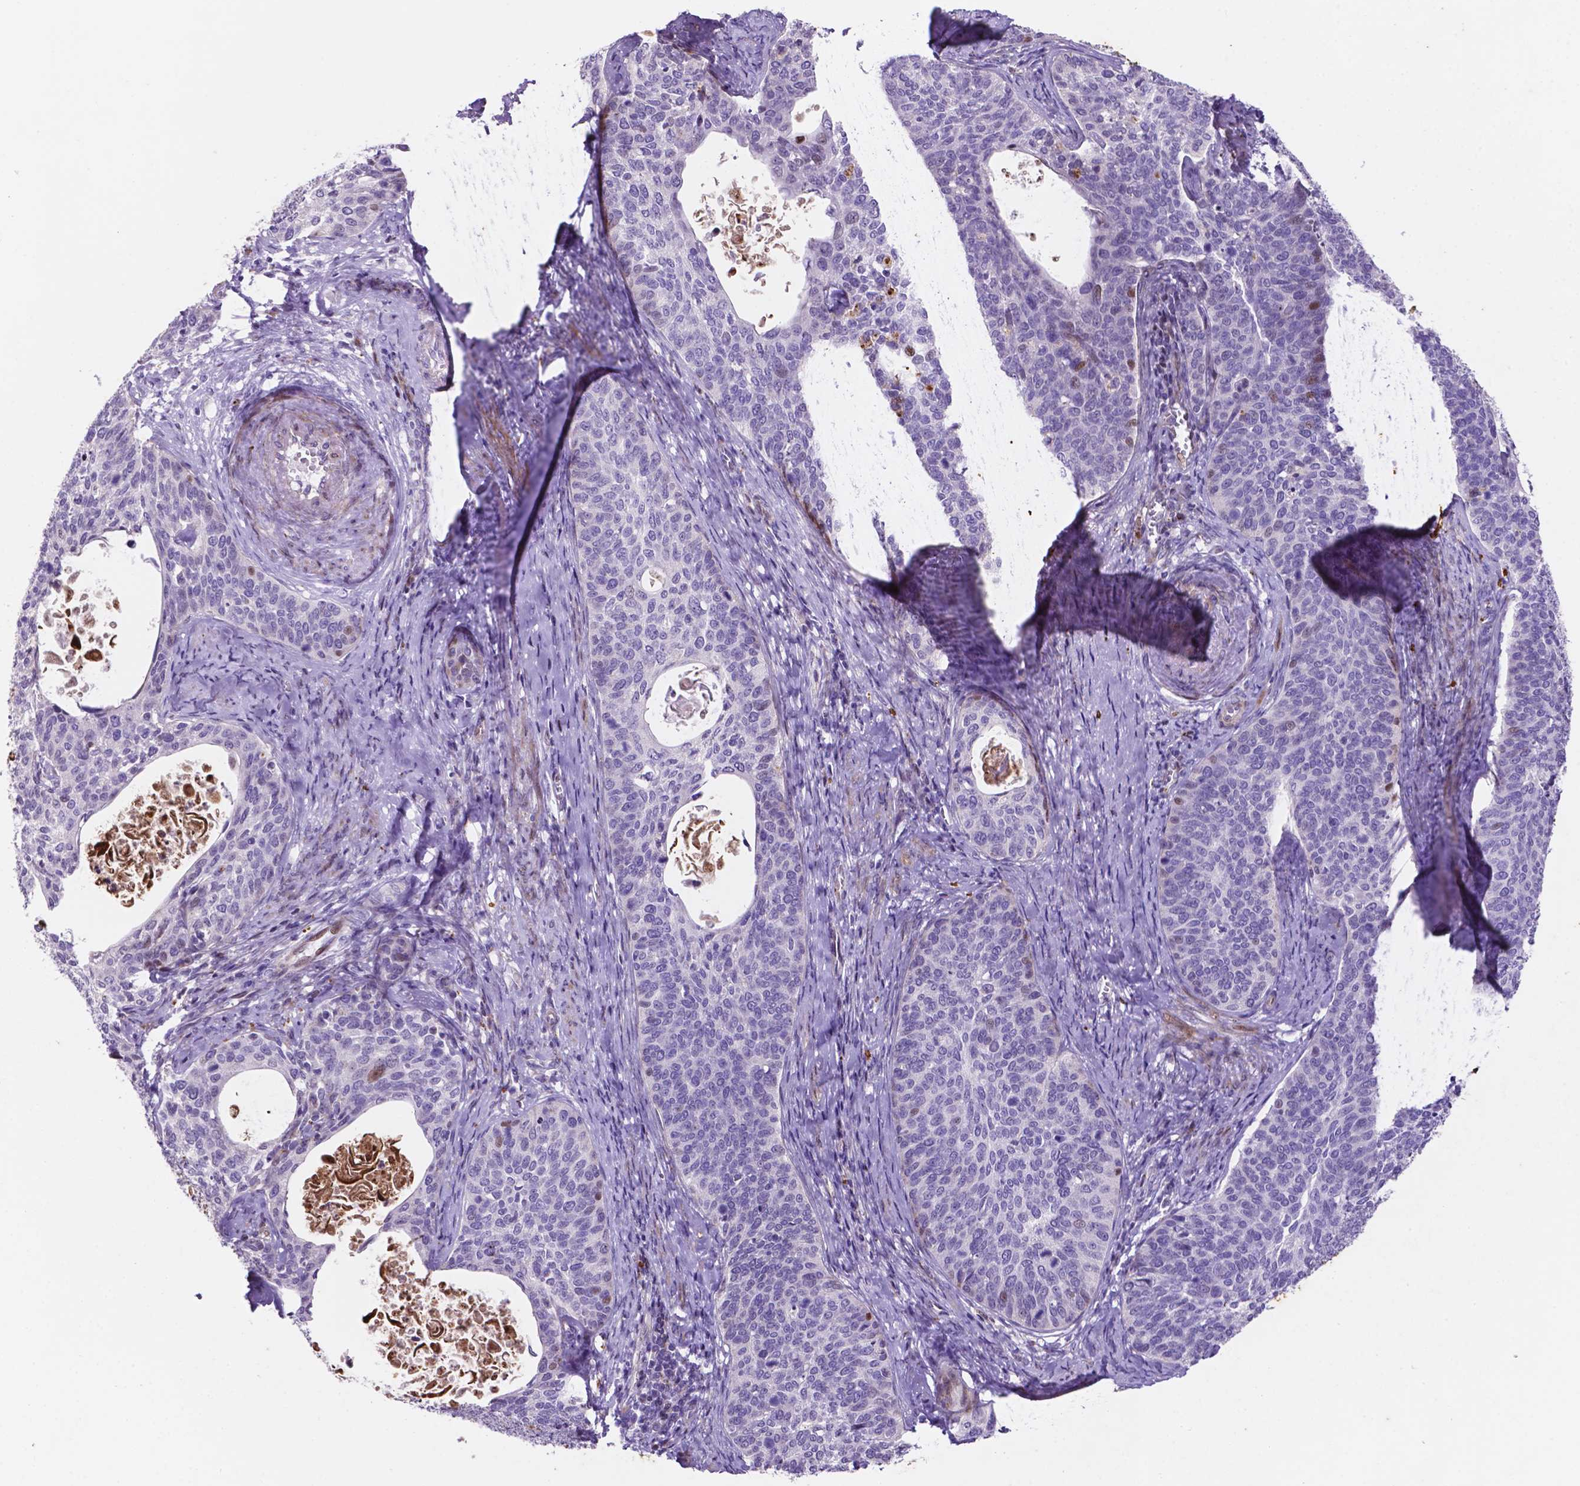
{"staining": {"intensity": "moderate", "quantity": "<25%", "location": "nuclear"}, "tissue": "cervical cancer", "cell_type": "Tumor cells", "image_type": "cancer", "snomed": [{"axis": "morphology", "description": "Squamous cell carcinoma, NOS"}, {"axis": "topography", "description": "Cervix"}], "caption": "A low amount of moderate nuclear positivity is identified in approximately <25% of tumor cells in cervical cancer tissue.", "gene": "TM4SF20", "patient": {"sex": "female", "age": 69}}